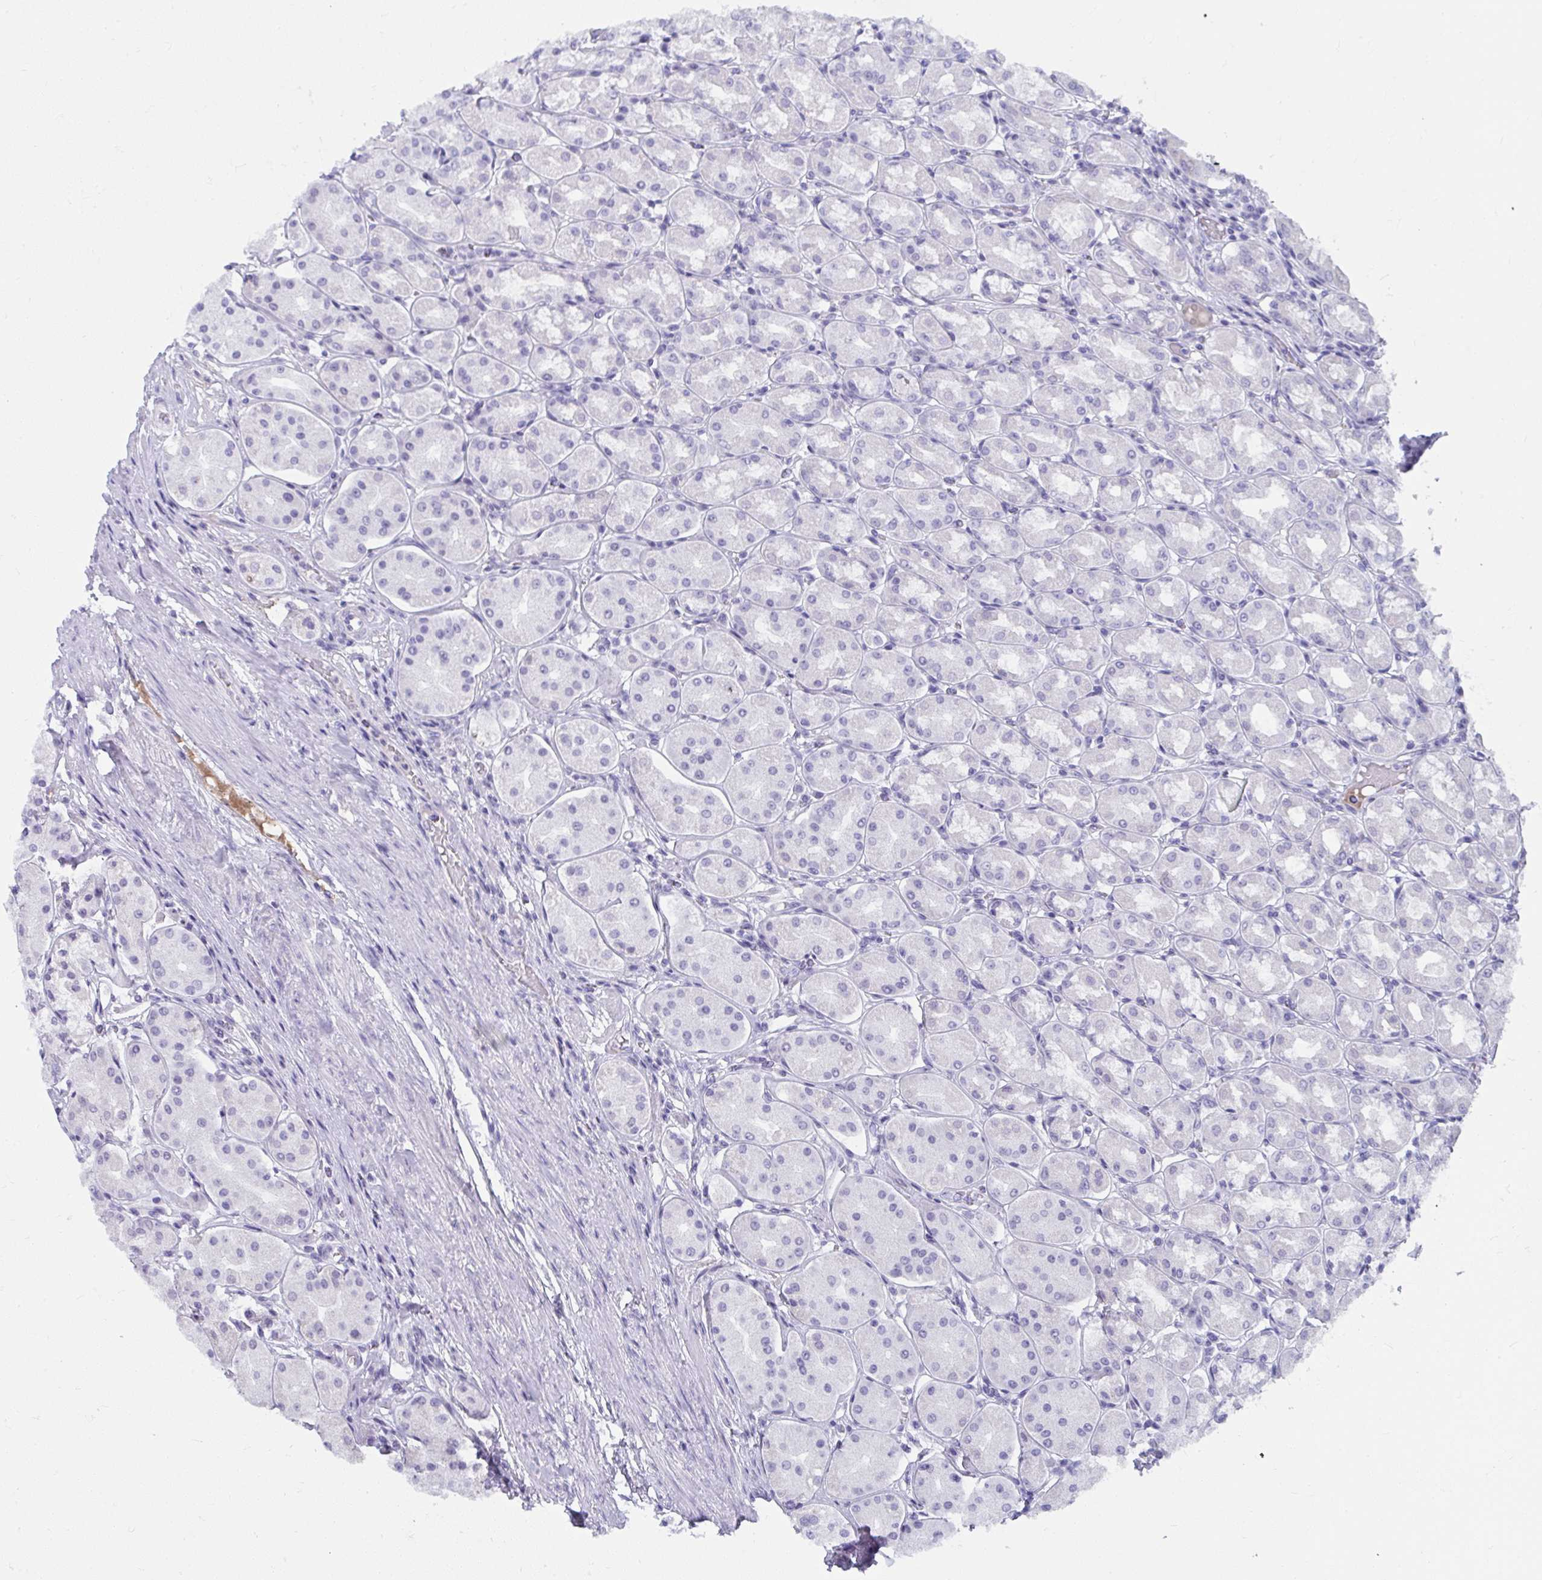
{"staining": {"intensity": "negative", "quantity": "none", "location": "none"}, "tissue": "stomach", "cell_type": "Glandular cells", "image_type": "normal", "snomed": [{"axis": "morphology", "description": "Normal tissue, NOS"}, {"axis": "topography", "description": "Stomach"}, {"axis": "topography", "description": "Stomach, lower"}], "caption": "This is an IHC image of unremarkable stomach. There is no expression in glandular cells.", "gene": "UGT3A2", "patient": {"sex": "female", "age": 56}}